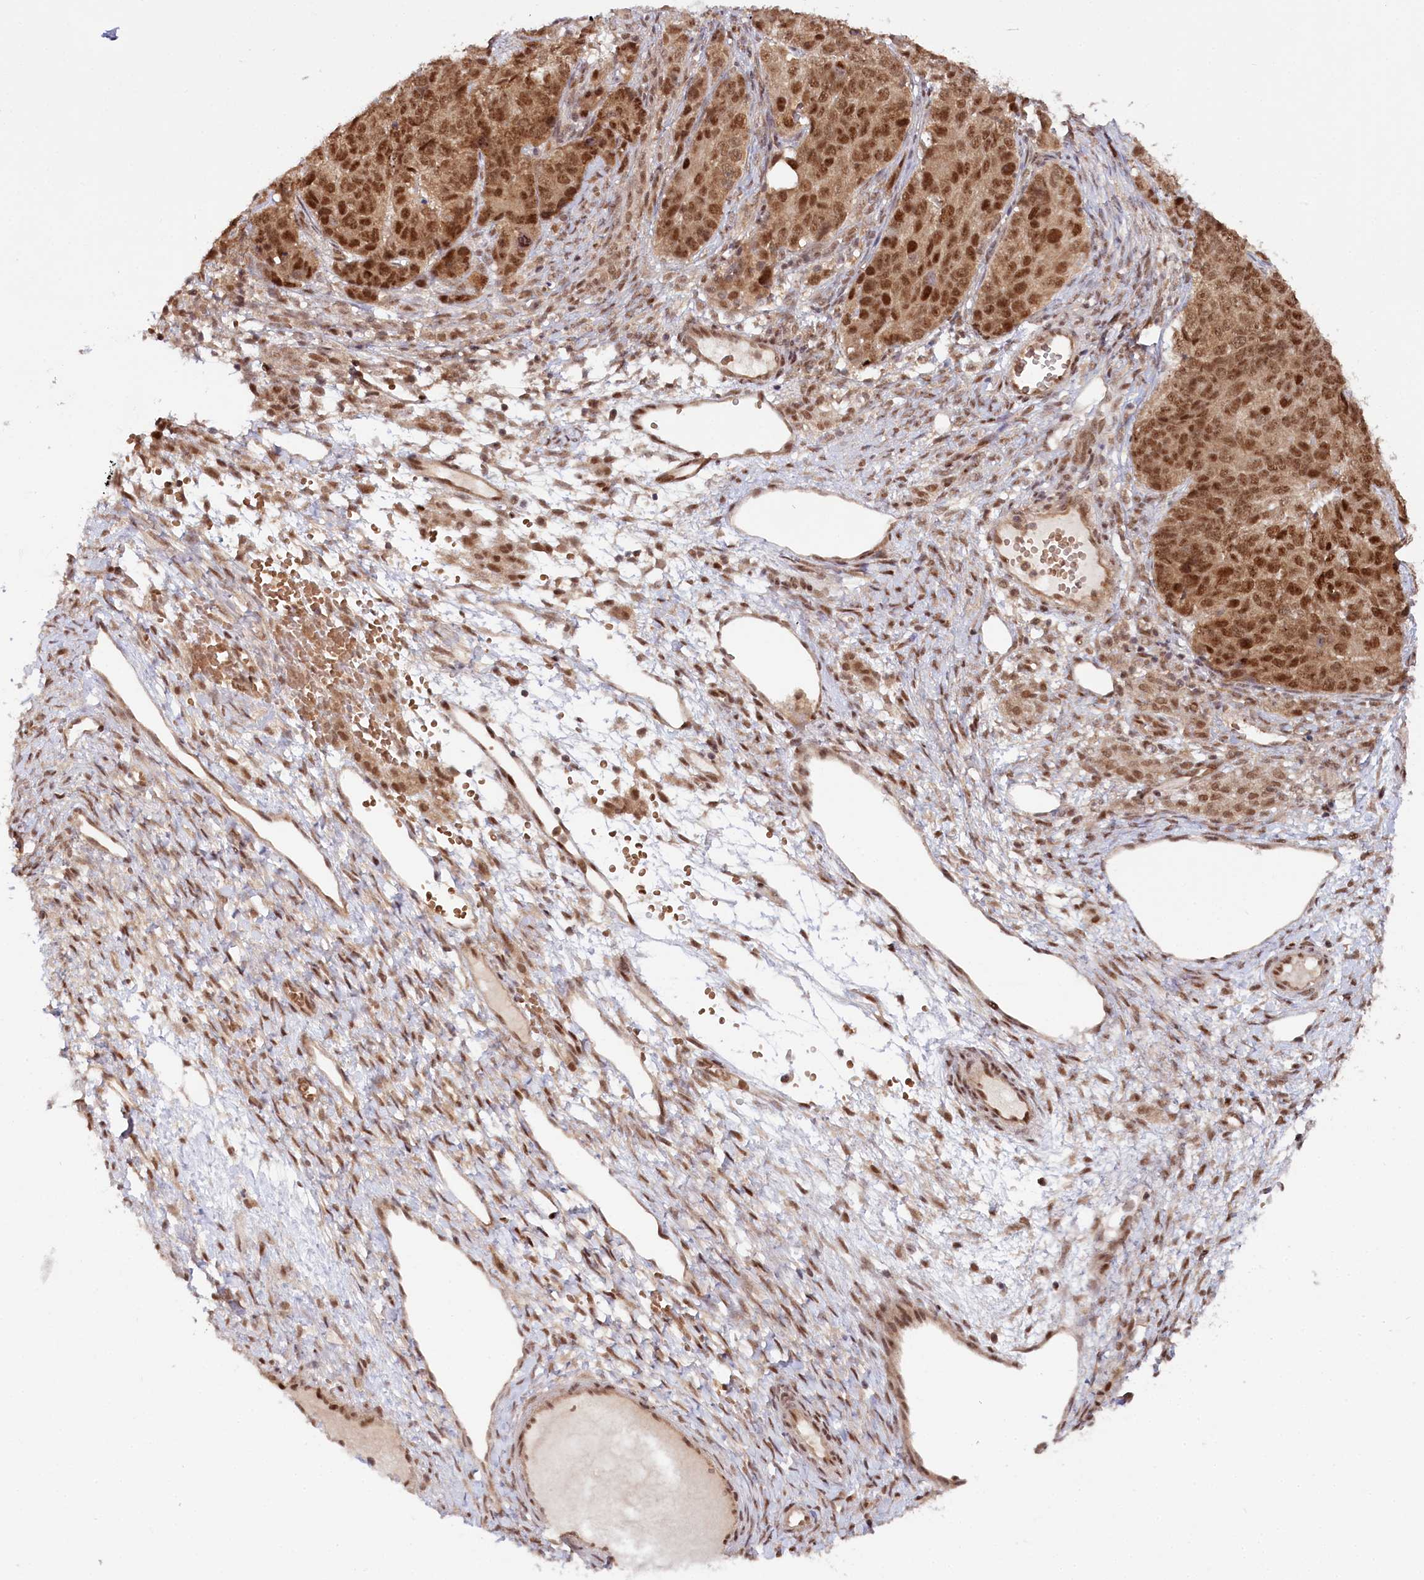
{"staining": {"intensity": "moderate", "quantity": ">75%", "location": "cytoplasmic/membranous,nuclear"}, "tissue": "ovarian cancer", "cell_type": "Tumor cells", "image_type": "cancer", "snomed": [{"axis": "morphology", "description": "Carcinoma, endometroid"}, {"axis": "topography", "description": "Ovary"}], "caption": "High-magnification brightfield microscopy of endometroid carcinoma (ovarian) stained with DAB (3,3'-diaminobenzidine) (brown) and counterstained with hematoxylin (blue). tumor cells exhibit moderate cytoplasmic/membranous and nuclear staining is identified in approximately>75% of cells.", "gene": "CCDC65", "patient": {"sex": "female", "age": 51}}